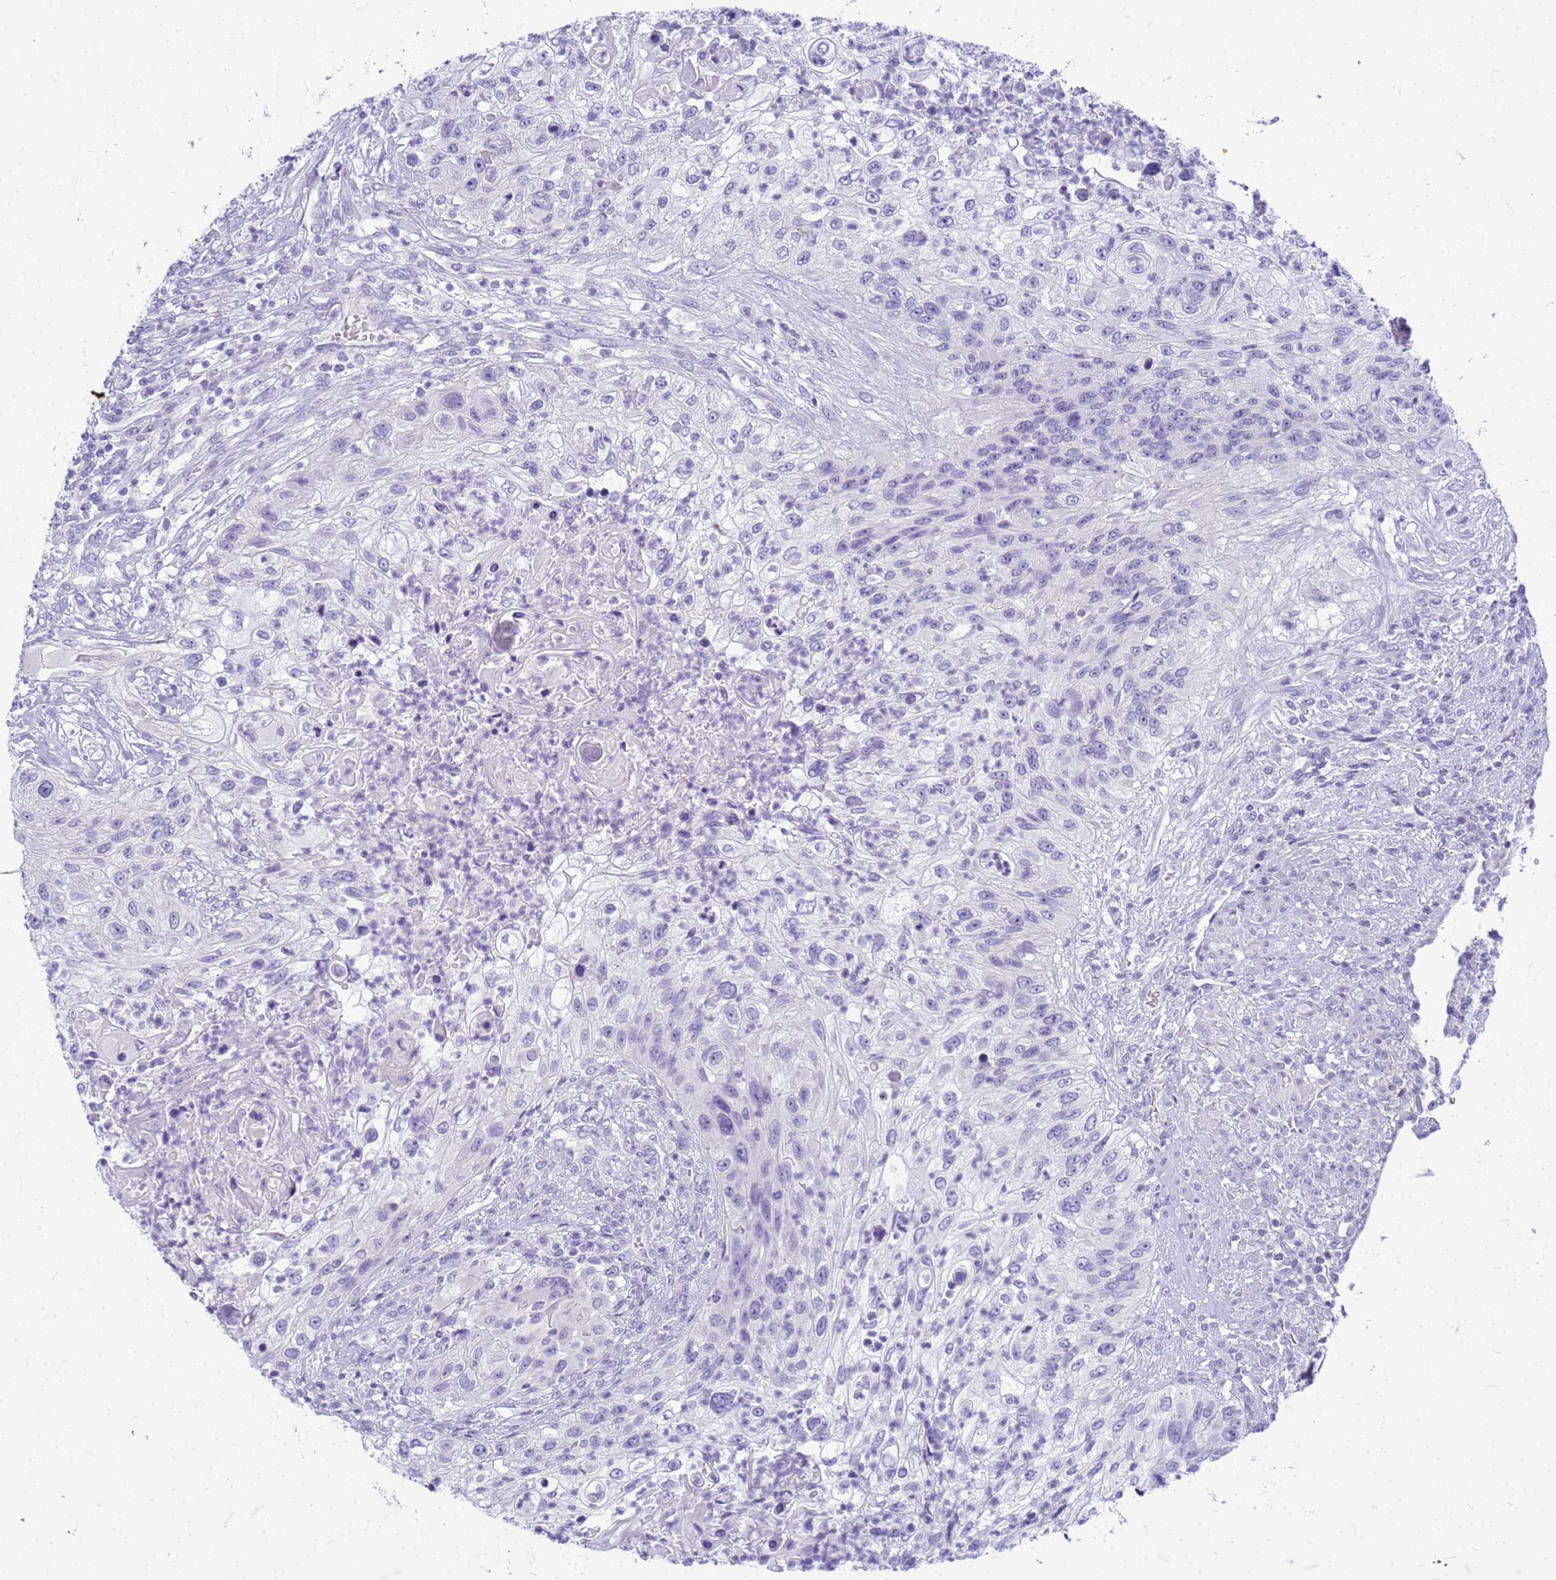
{"staining": {"intensity": "negative", "quantity": "none", "location": "none"}, "tissue": "urothelial cancer", "cell_type": "Tumor cells", "image_type": "cancer", "snomed": [{"axis": "morphology", "description": "Urothelial carcinoma, High grade"}, {"axis": "topography", "description": "Urinary bladder"}], "caption": "Urothelial carcinoma (high-grade) was stained to show a protein in brown. There is no significant positivity in tumor cells.", "gene": "CFAP100", "patient": {"sex": "female", "age": 60}}